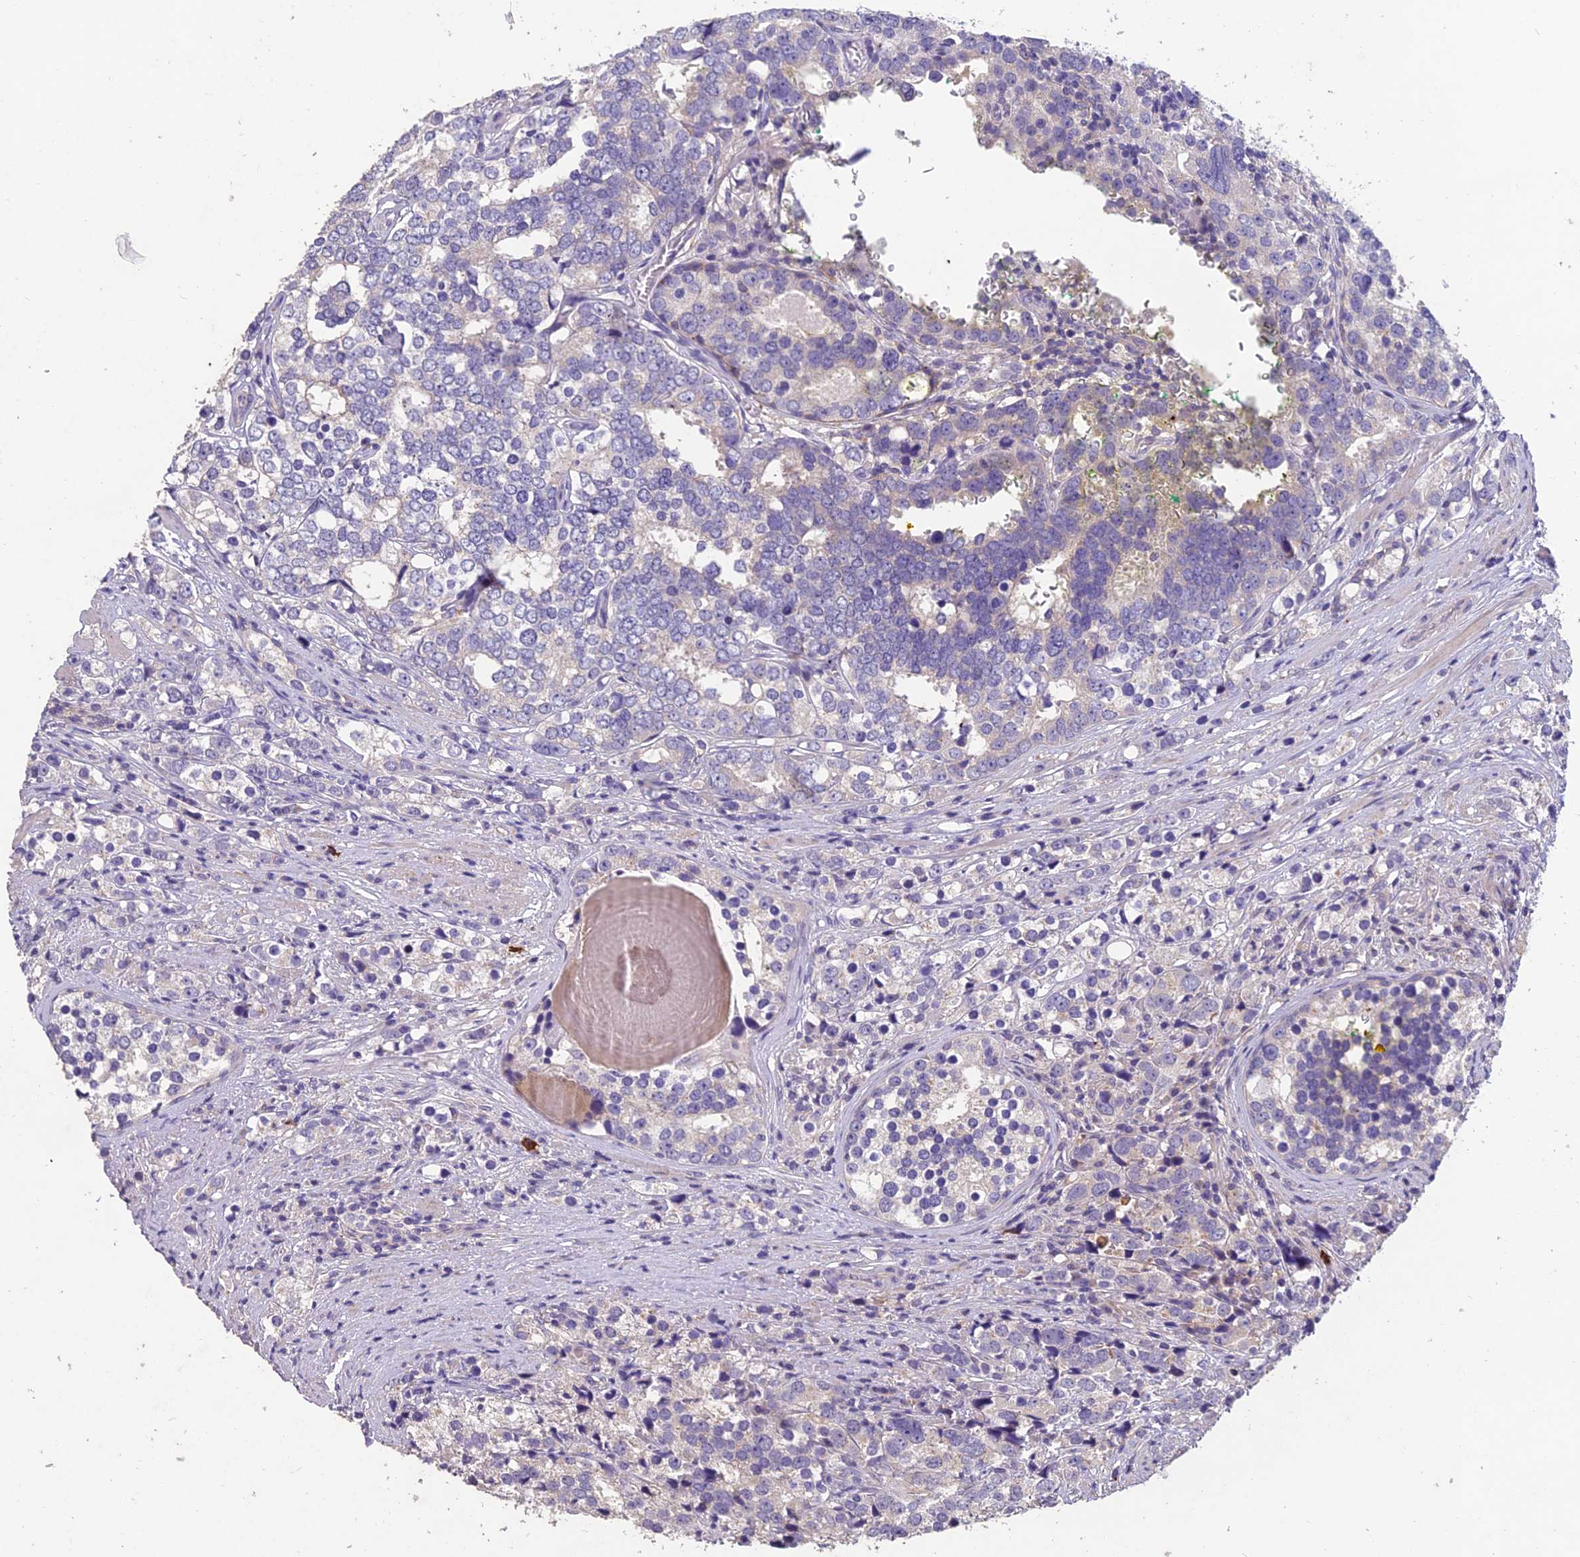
{"staining": {"intensity": "negative", "quantity": "none", "location": "none"}, "tissue": "prostate cancer", "cell_type": "Tumor cells", "image_type": "cancer", "snomed": [{"axis": "morphology", "description": "Adenocarcinoma, High grade"}, {"axis": "topography", "description": "Prostate"}], "caption": "Immunohistochemical staining of human prostate high-grade adenocarcinoma reveals no significant expression in tumor cells.", "gene": "CEACAM16", "patient": {"sex": "male", "age": 71}}